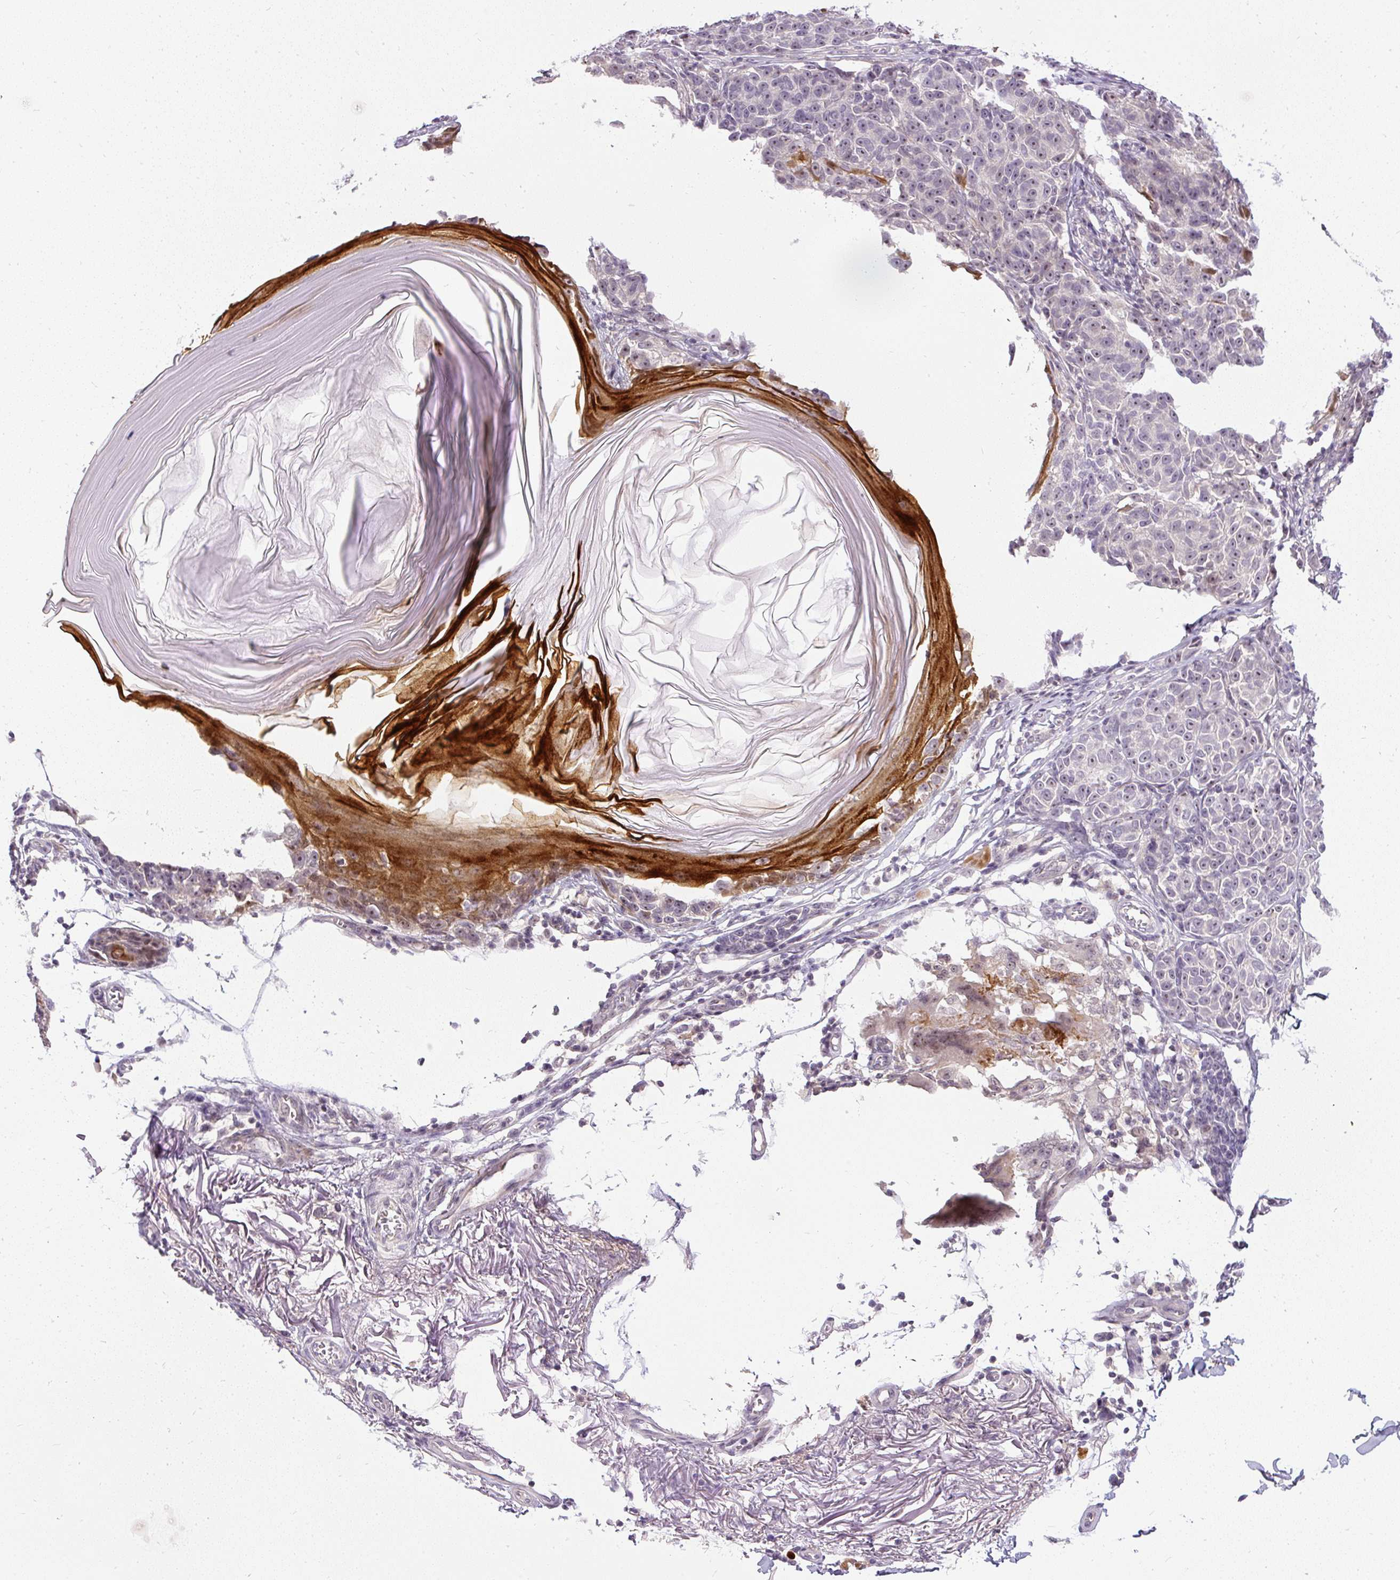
{"staining": {"intensity": "weak", "quantity": "25%-75%", "location": "nuclear"}, "tissue": "melanoma", "cell_type": "Tumor cells", "image_type": "cancer", "snomed": [{"axis": "morphology", "description": "Malignant melanoma, NOS"}, {"axis": "topography", "description": "Skin"}], "caption": "Immunohistochemical staining of melanoma exhibits low levels of weak nuclear protein positivity in about 25%-75% of tumor cells. (DAB IHC with brightfield microscopy, high magnification).", "gene": "FAM117B", "patient": {"sex": "male", "age": 73}}